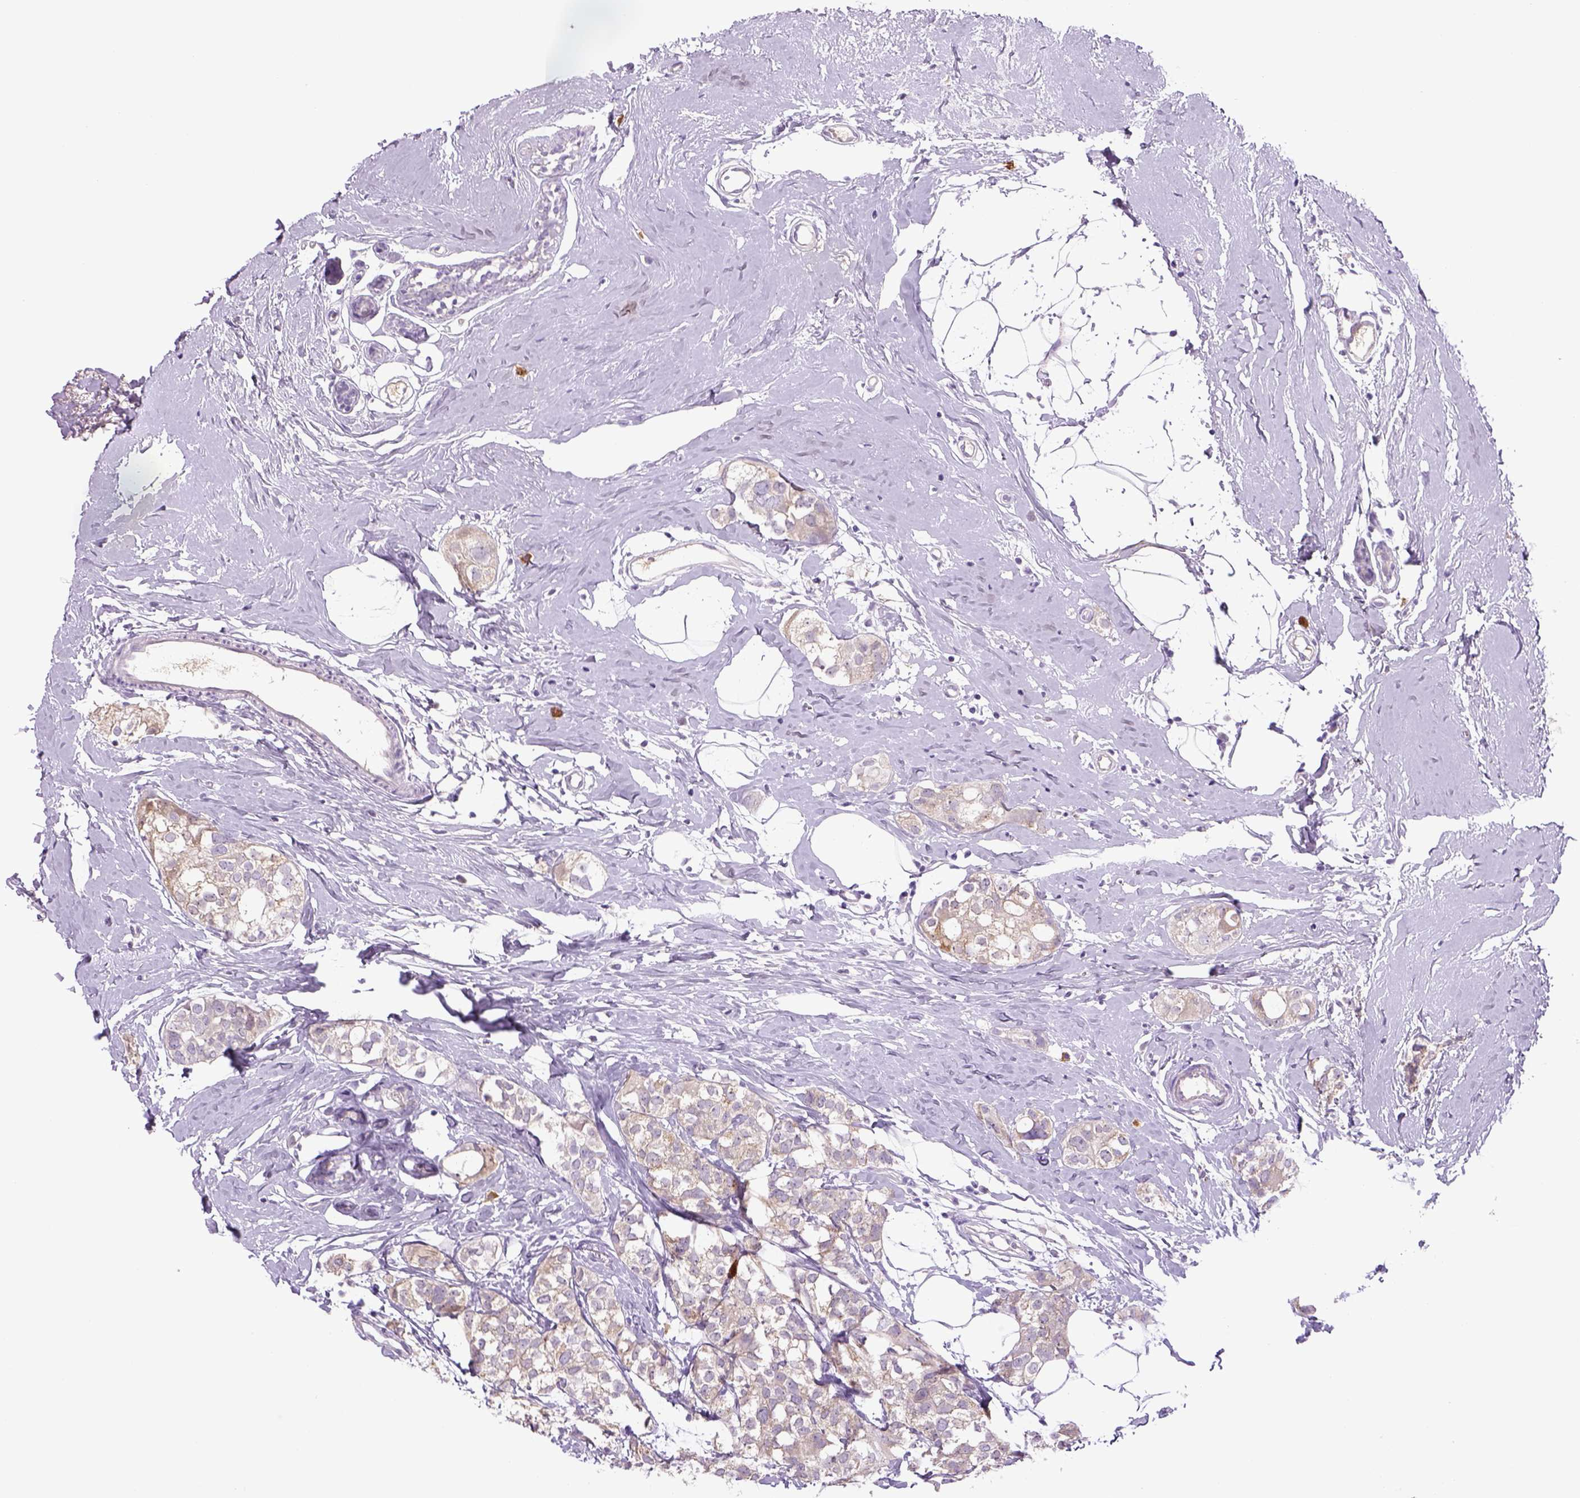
{"staining": {"intensity": "weak", "quantity": "<25%", "location": "cytoplasmic/membranous"}, "tissue": "breast cancer", "cell_type": "Tumor cells", "image_type": "cancer", "snomed": [{"axis": "morphology", "description": "Duct carcinoma"}, {"axis": "topography", "description": "Breast"}], "caption": "Immunohistochemistry photomicrograph of breast intraductal carcinoma stained for a protein (brown), which exhibits no expression in tumor cells.", "gene": "DBH", "patient": {"sex": "female", "age": 40}}